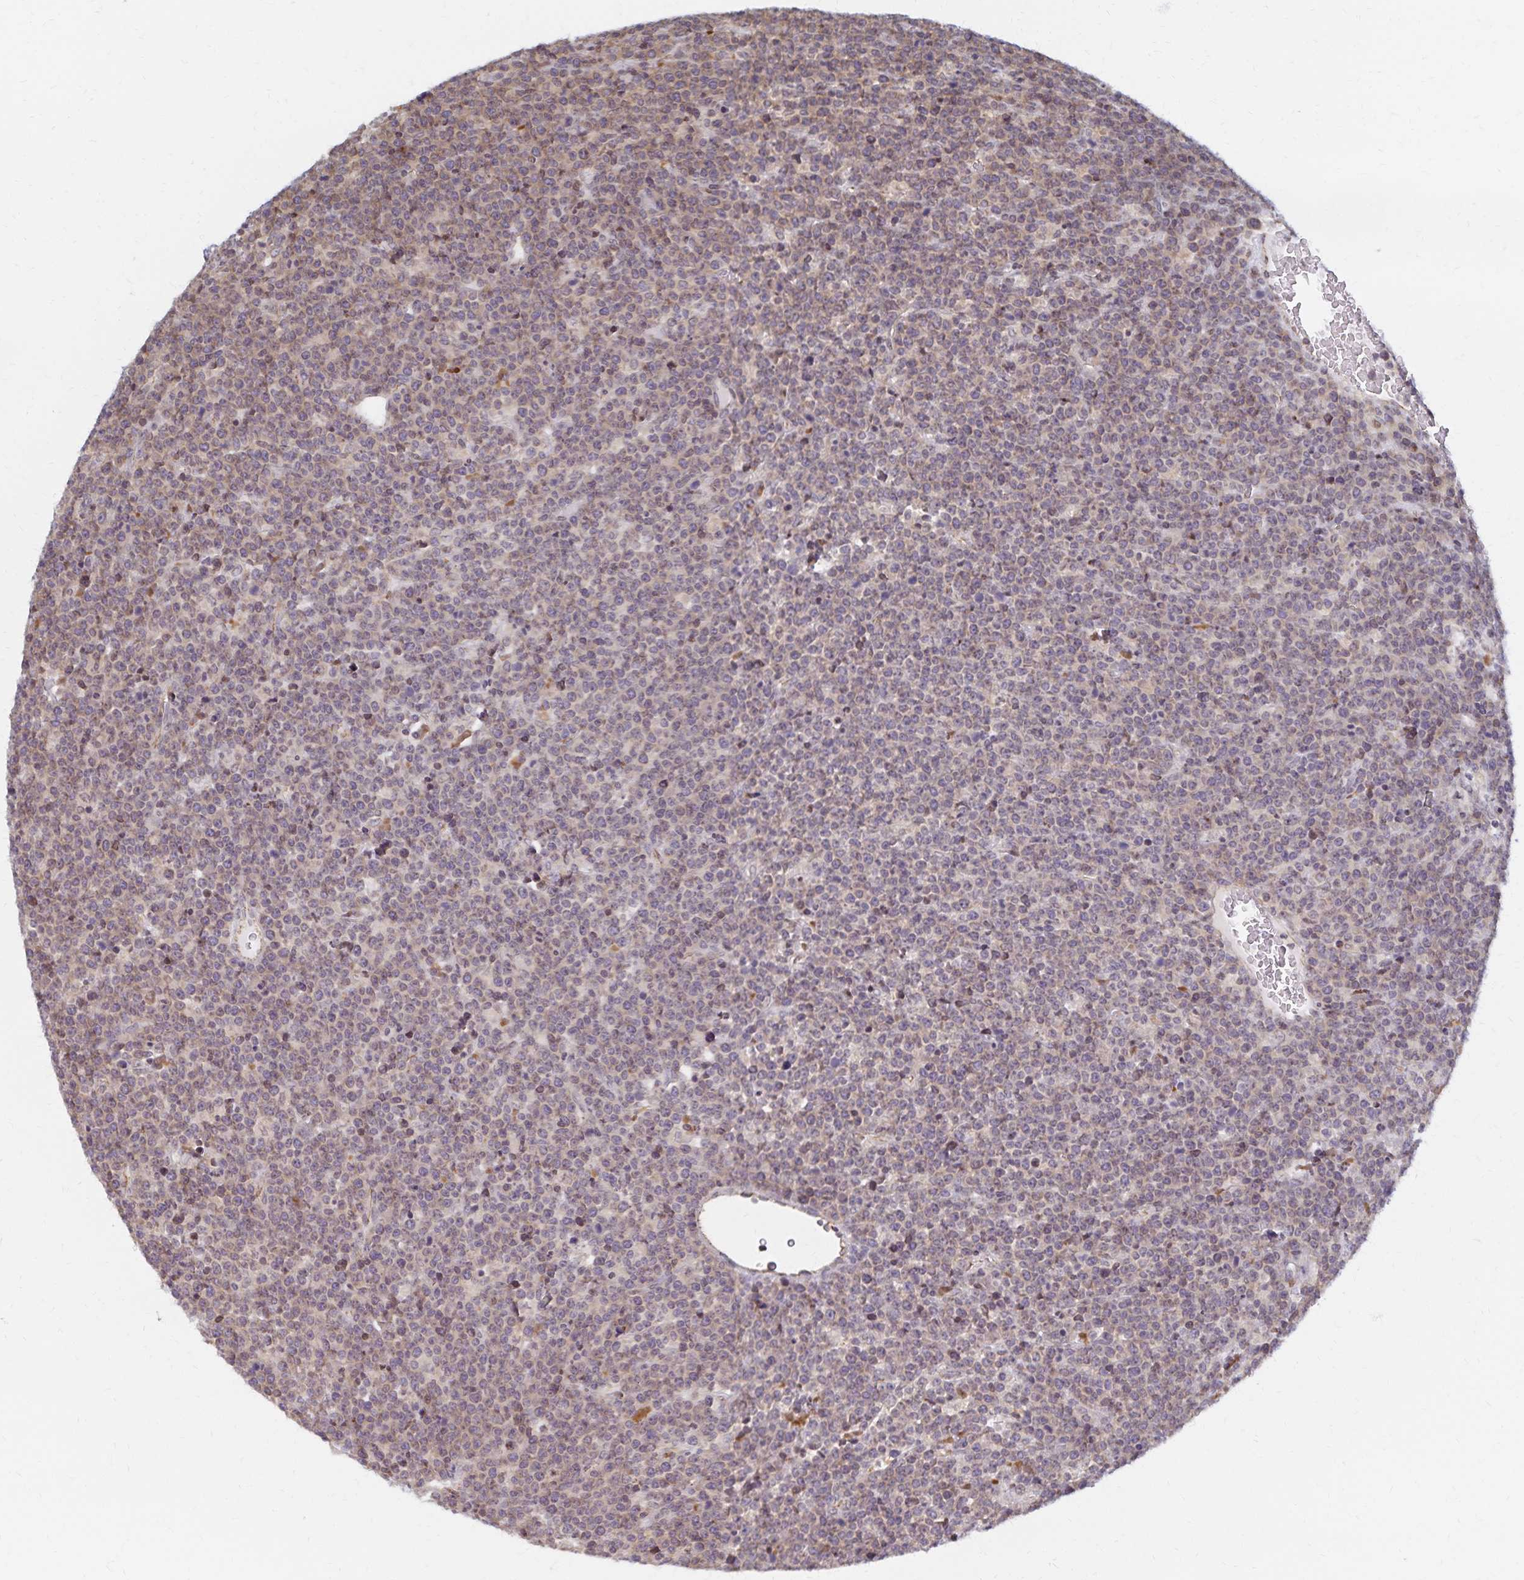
{"staining": {"intensity": "weak", "quantity": "25%-75%", "location": "nuclear"}, "tissue": "lymphoma", "cell_type": "Tumor cells", "image_type": "cancer", "snomed": [{"axis": "morphology", "description": "Malignant lymphoma, non-Hodgkin's type, High grade"}, {"axis": "topography", "description": "Ovary"}], "caption": "Tumor cells demonstrate low levels of weak nuclear staining in about 25%-75% of cells in malignant lymphoma, non-Hodgkin's type (high-grade).", "gene": "RAB9B", "patient": {"sex": "female", "age": 56}}